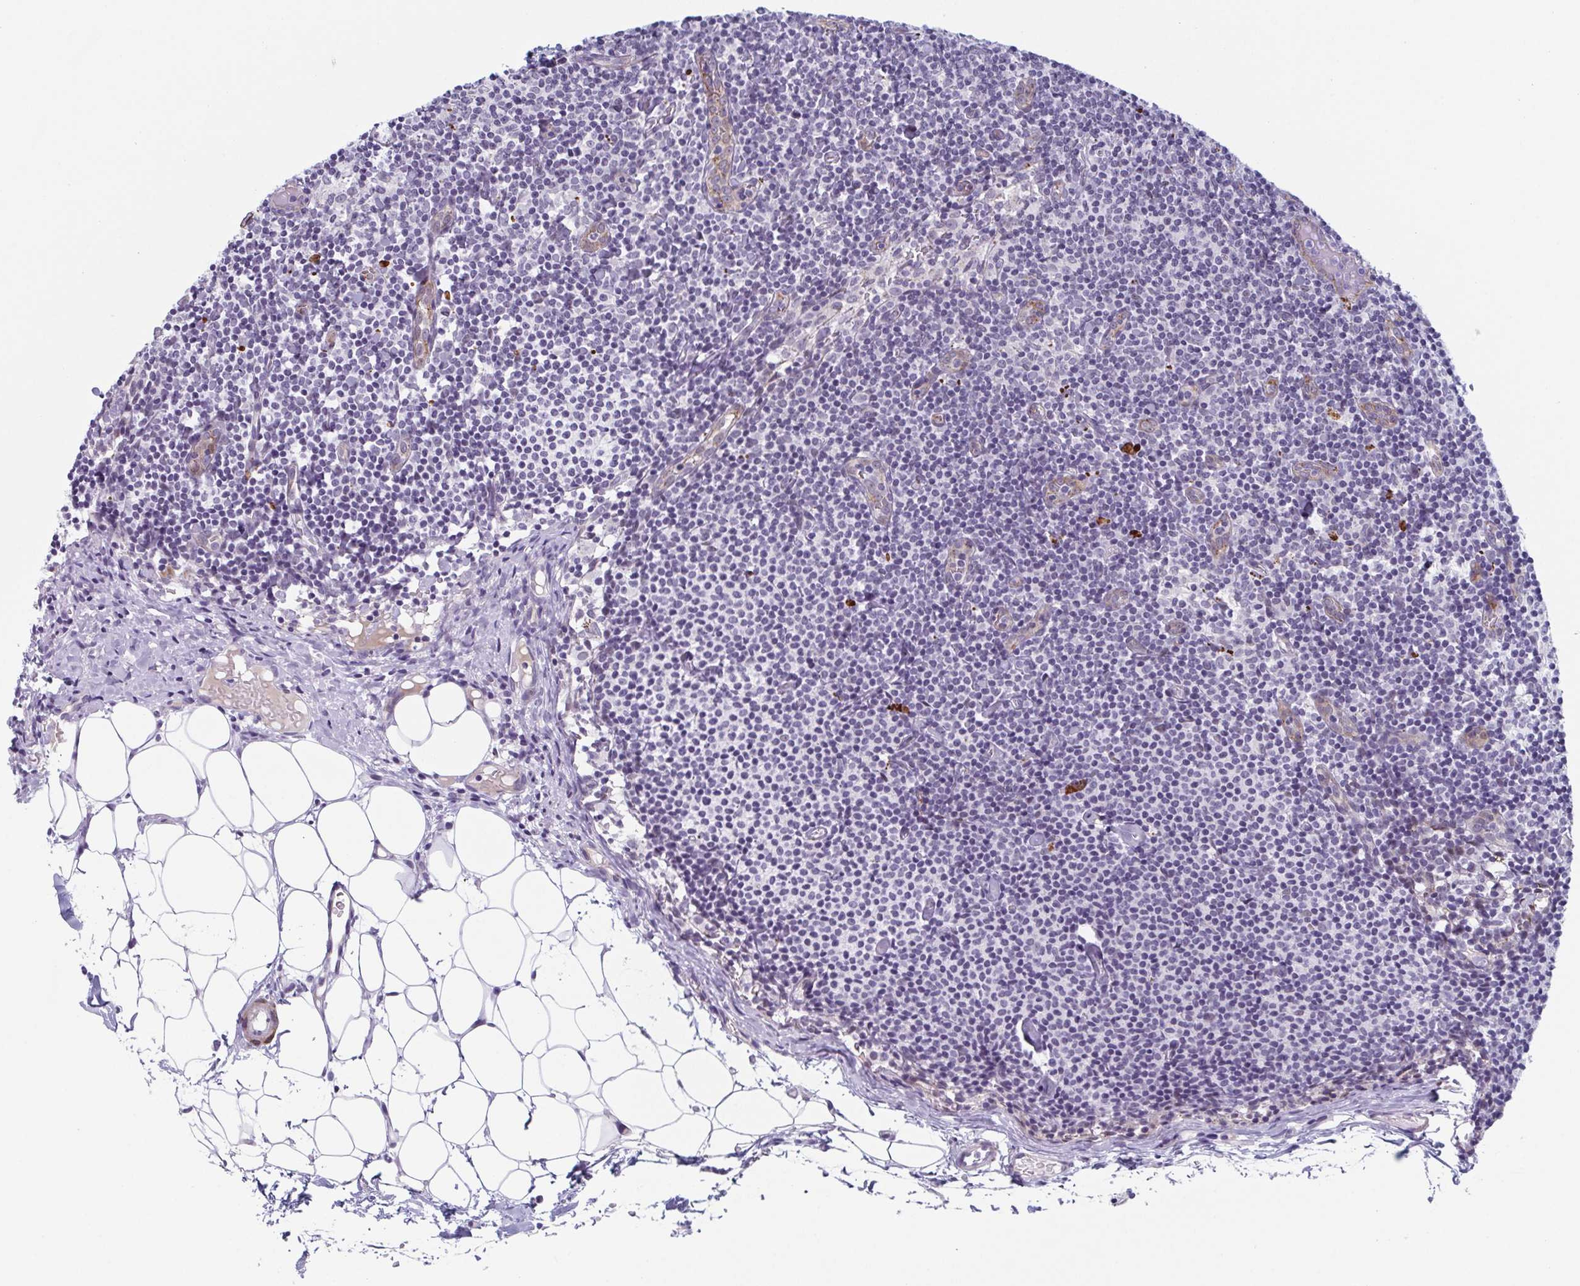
{"staining": {"intensity": "negative", "quantity": "none", "location": "none"}, "tissue": "lymph node", "cell_type": "Germinal center cells", "image_type": "normal", "snomed": [{"axis": "morphology", "description": "Normal tissue, NOS"}, {"axis": "topography", "description": "Lymph node"}], "caption": "IHC photomicrograph of normal lymph node: lymph node stained with DAB exhibits no significant protein positivity in germinal center cells.", "gene": "ZFP64", "patient": {"sex": "female", "age": 41}}